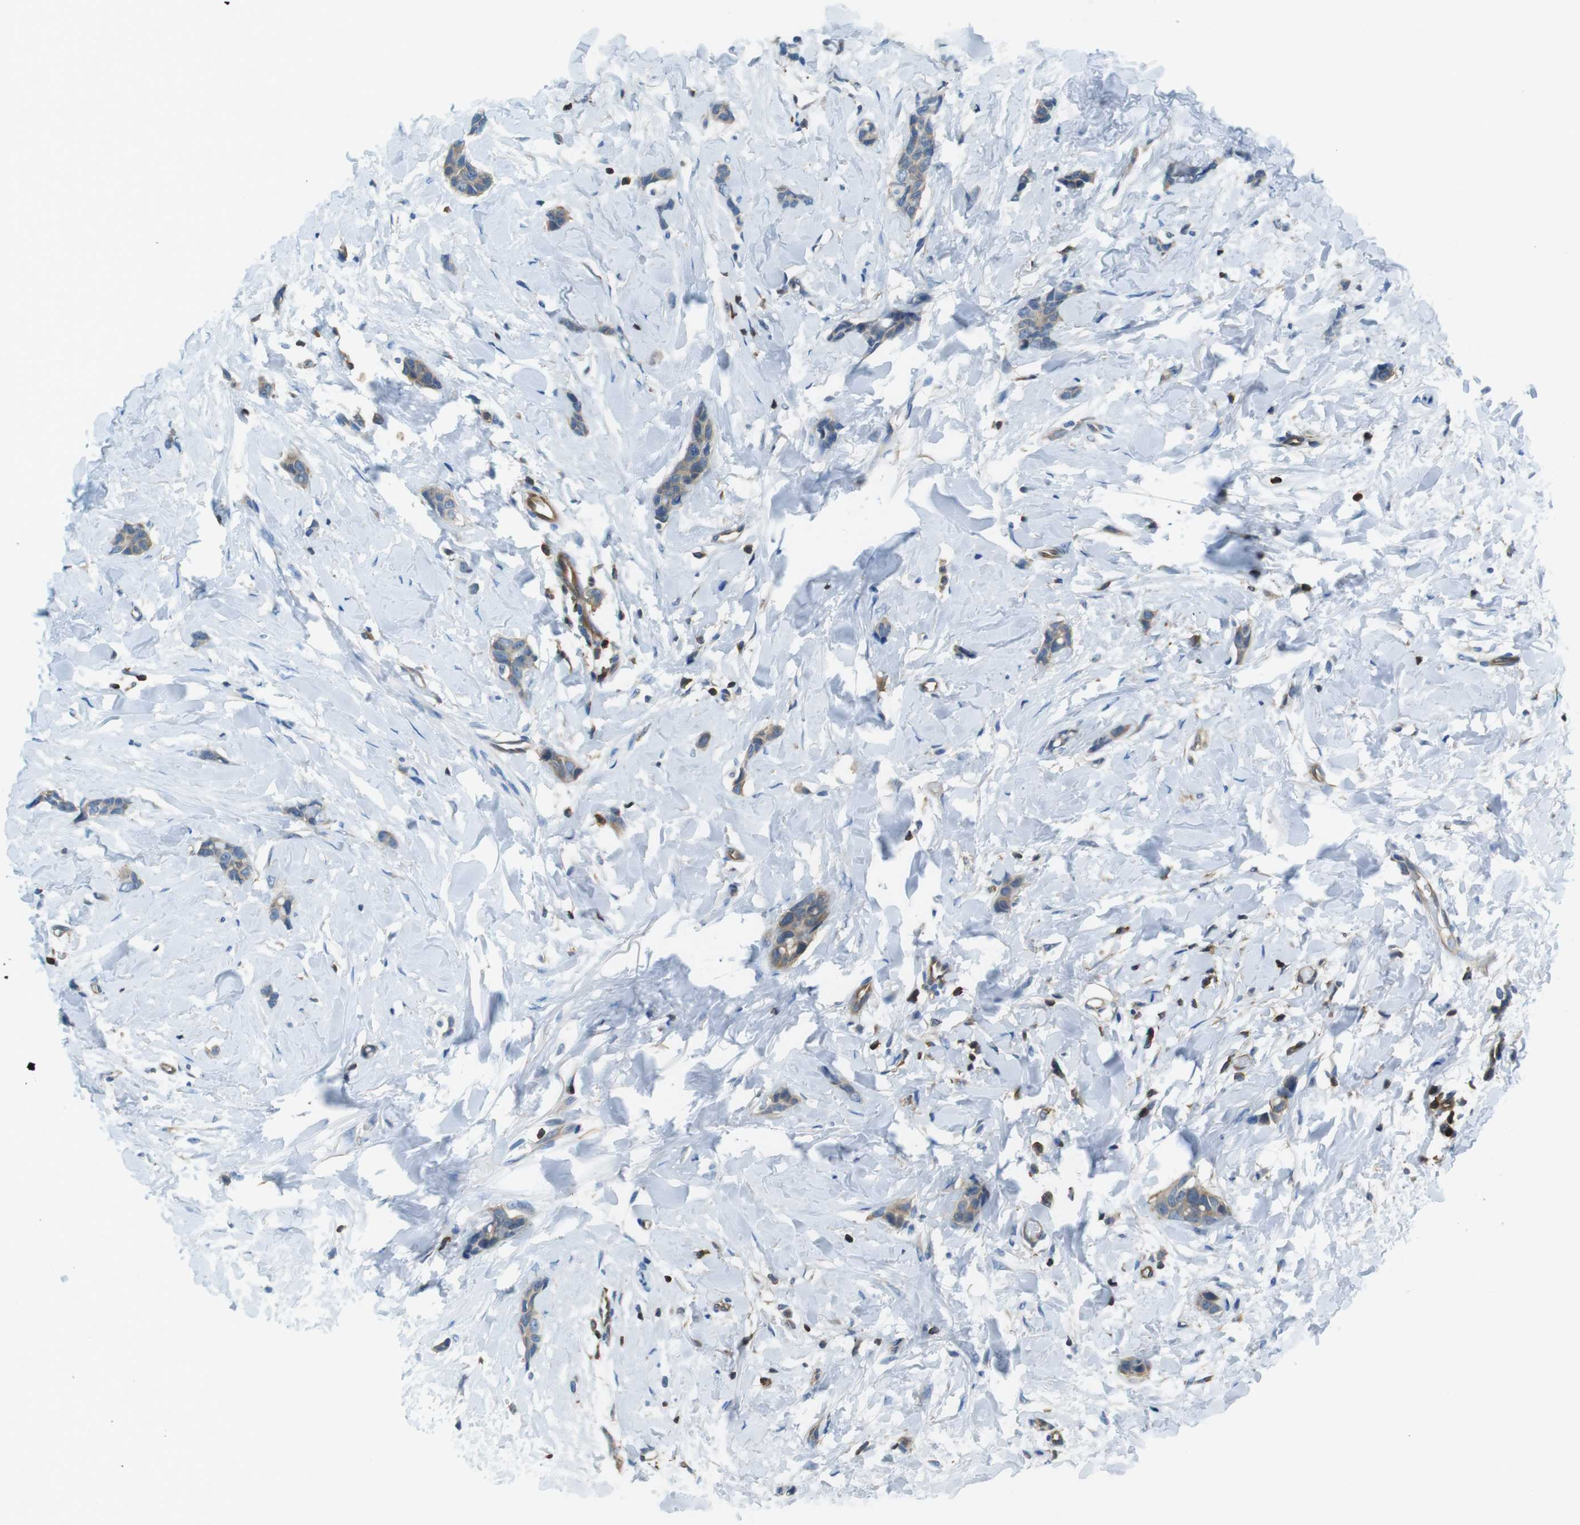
{"staining": {"intensity": "weak", "quantity": "25%-75%", "location": "cytoplasmic/membranous"}, "tissue": "breast cancer", "cell_type": "Tumor cells", "image_type": "cancer", "snomed": [{"axis": "morphology", "description": "Lobular carcinoma"}, {"axis": "topography", "description": "Skin"}, {"axis": "topography", "description": "Breast"}], "caption": "IHC (DAB (3,3'-diaminobenzidine)) staining of human lobular carcinoma (breast) shows weak cytoplasmic/membranous protein positivity in about 25%-75% of tumor cells.", "gene": "TES", "patient": {"sex": "female", "age": 46}}